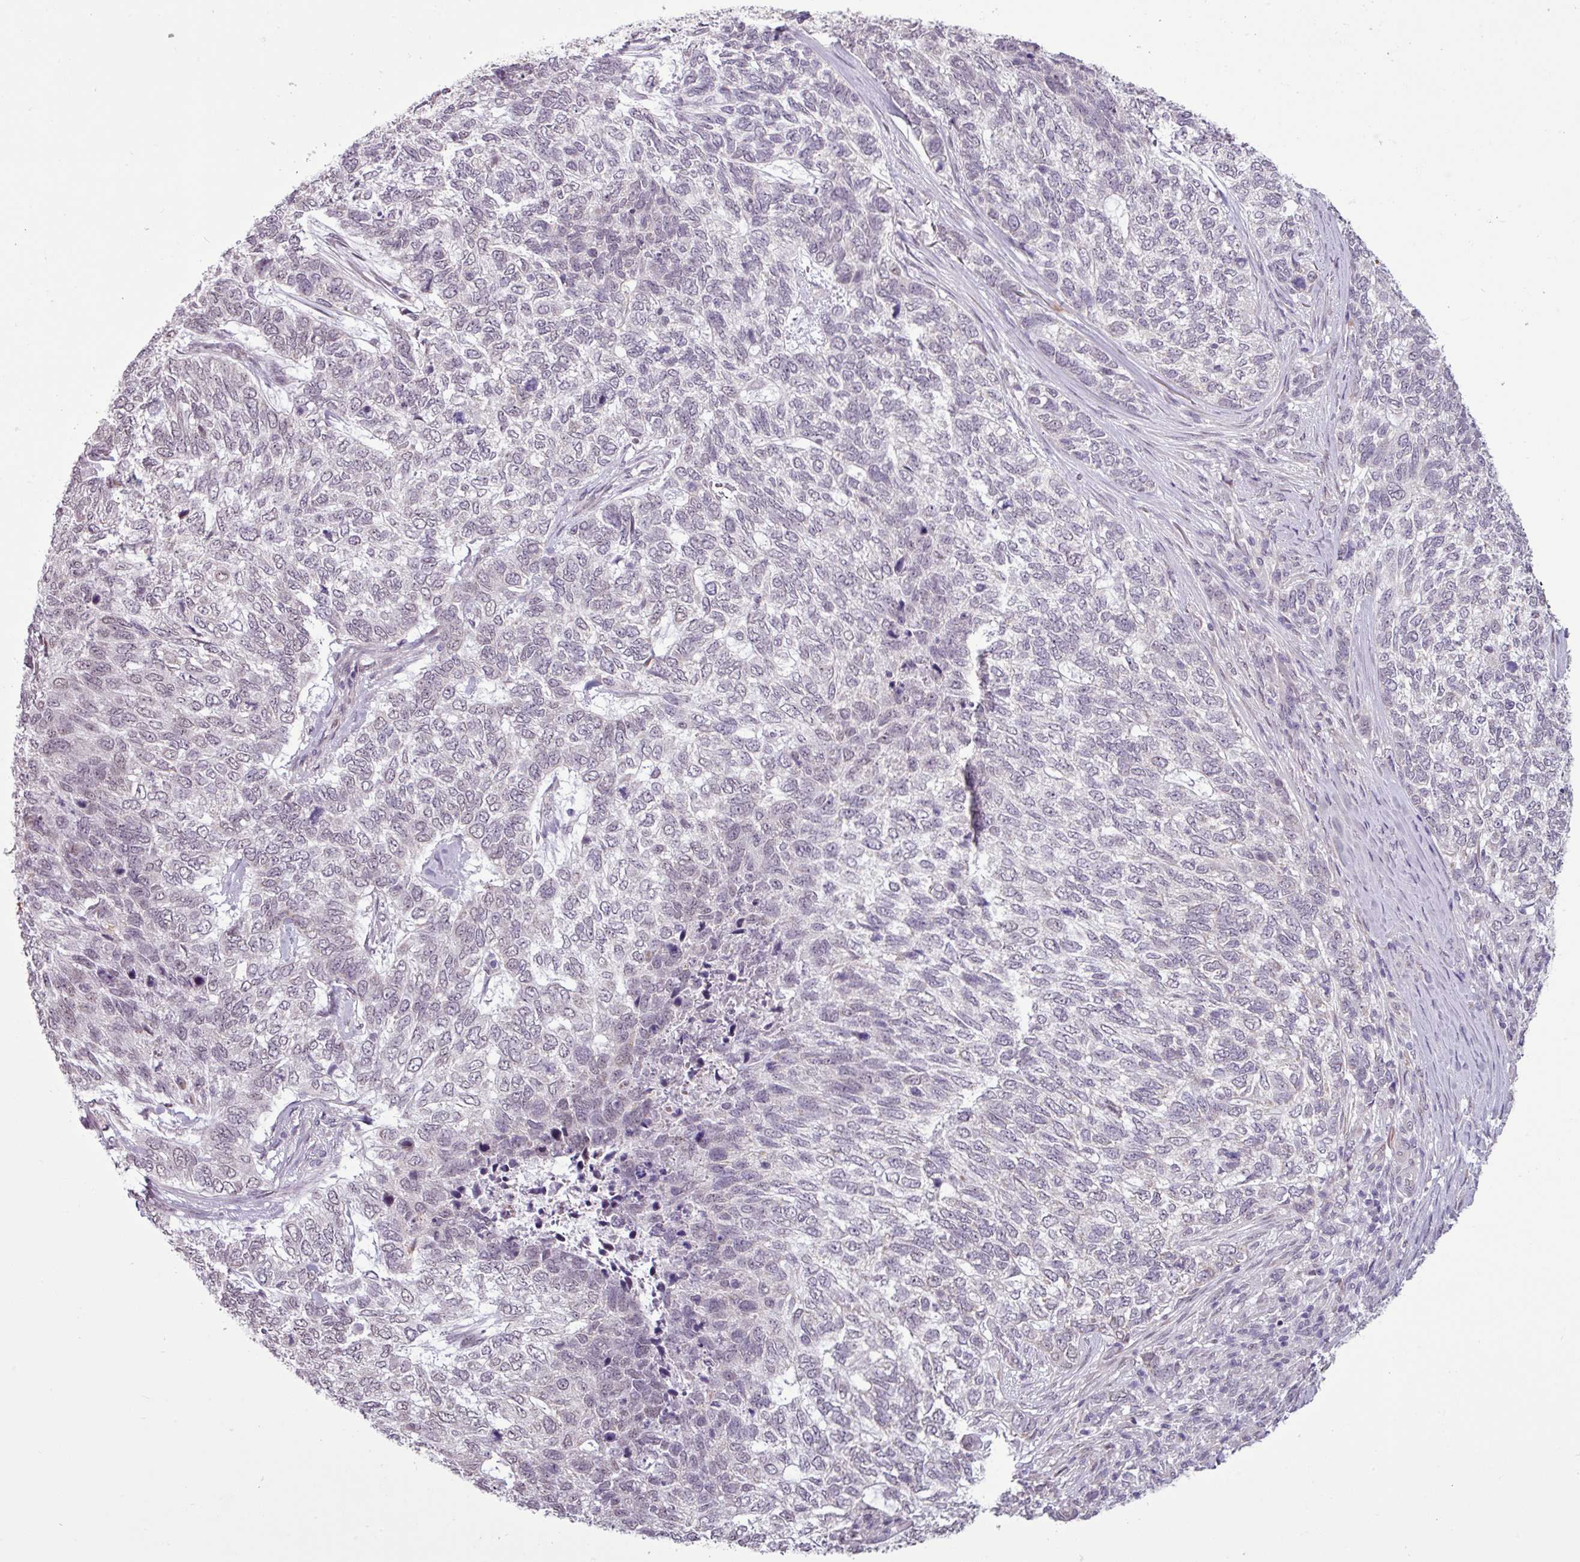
{"staining": {"intensity": "negative", "quantity": "none", "location": "none"}, "tissue": "skin cancer", "cell_type": "Tumor cells", "image_type": "cancer", "snomed": [{"axis": "morphology", "description": "Basal cell carcinoma"}, {"axis": "topography", "description": "Skin"}], "caption": "The image demonstrates no staining of tumor cells in basal cell carcinoma (skin).", "gene": "GPT2", "patient": {"sex": "female", "age": 65}}